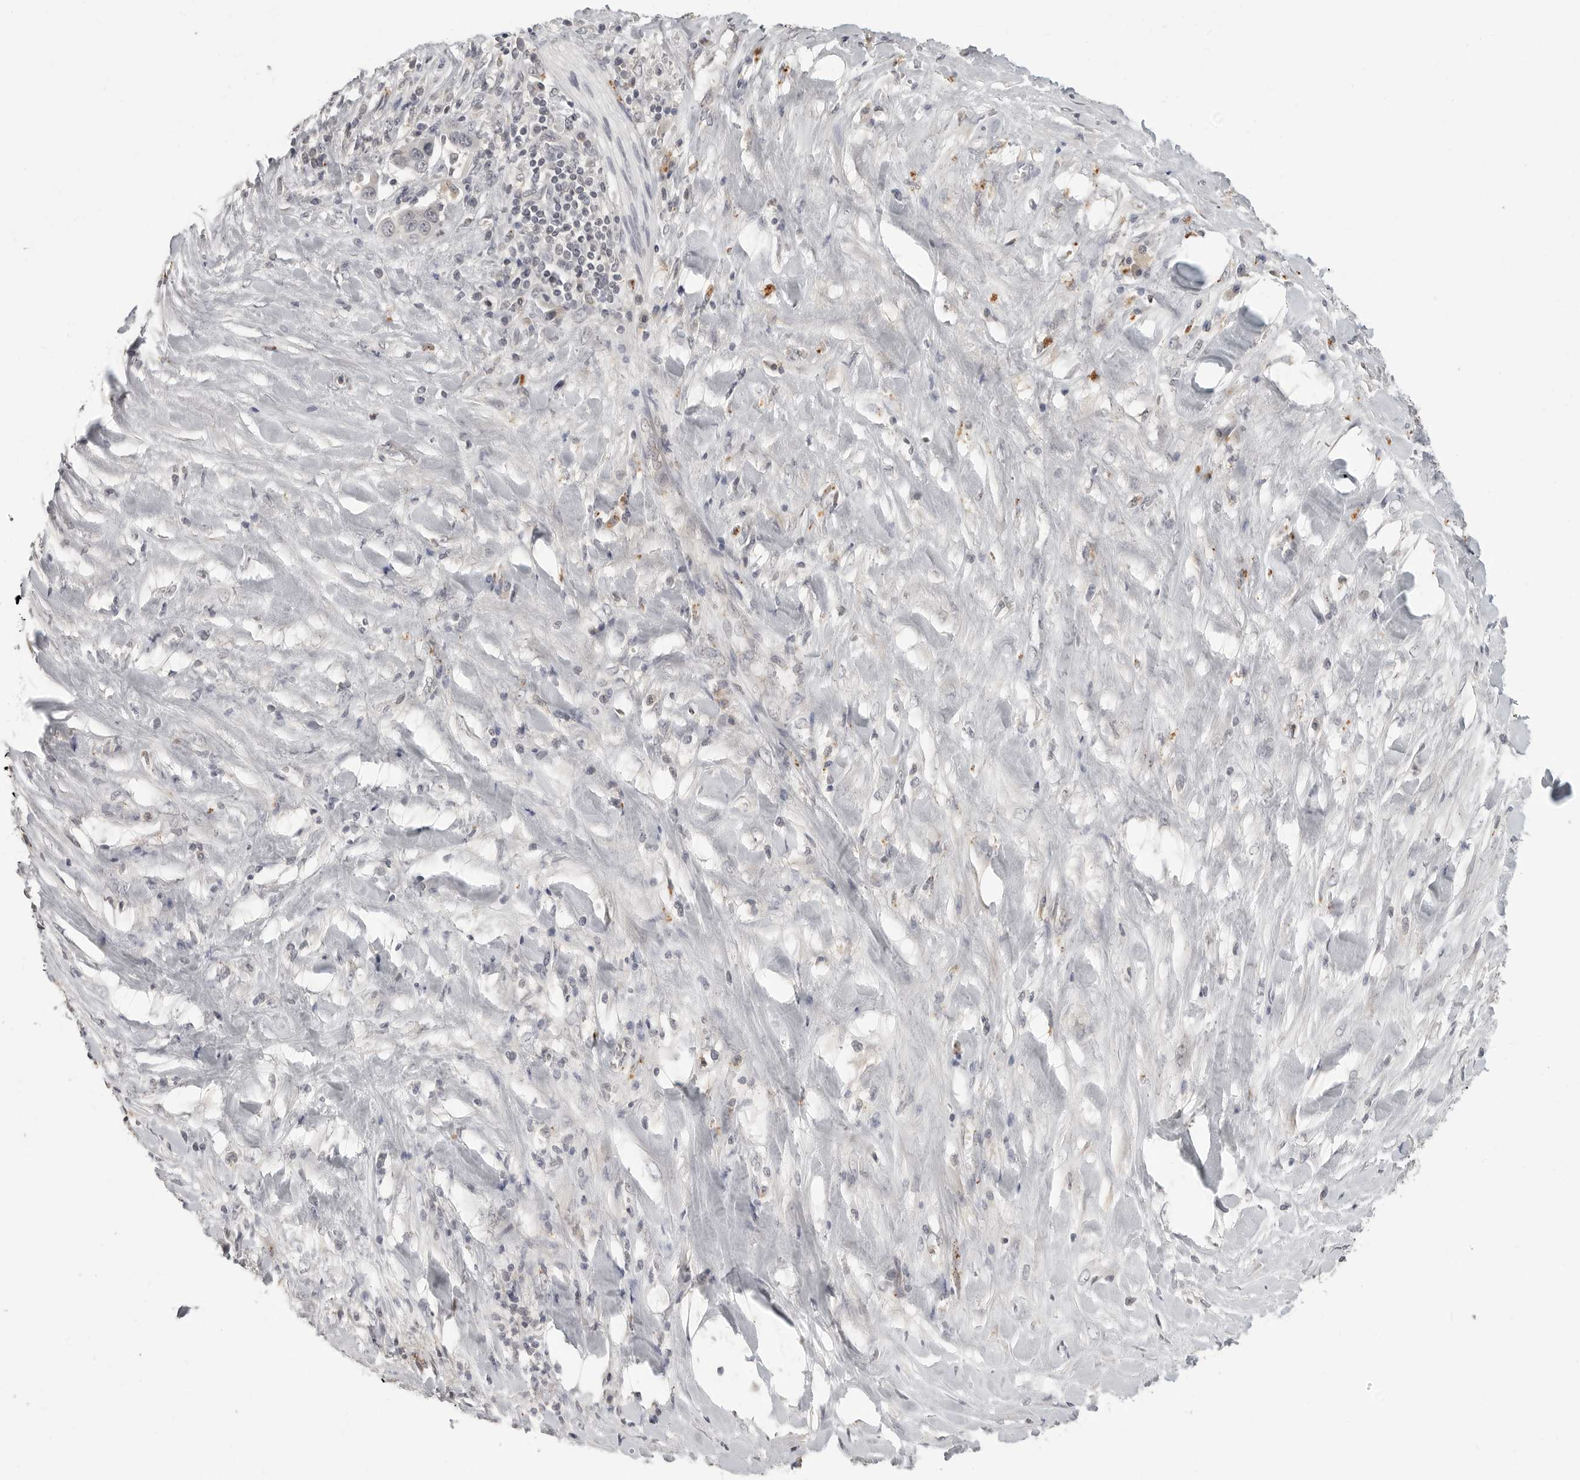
{"staining": {"intensity": "negative", "quantity": "none", "location": "none"}, "tissue": "liver cancer", "cell_type": "Tumor cells", "image_type": "cancer", "snomed": [{"axis": "morphology", "description": "Cholangiocarcinoma"}, {"axis": "topography", "description": "Liver"}], "caption": "A high-resolution photomicrograph shows immunohistochemistry staining of liver cholangiocarcinoma, which reveals no significant positivity in tumor cells.", "gene": "PRSS1", "patient": {"sex": "female", "age": 52}}